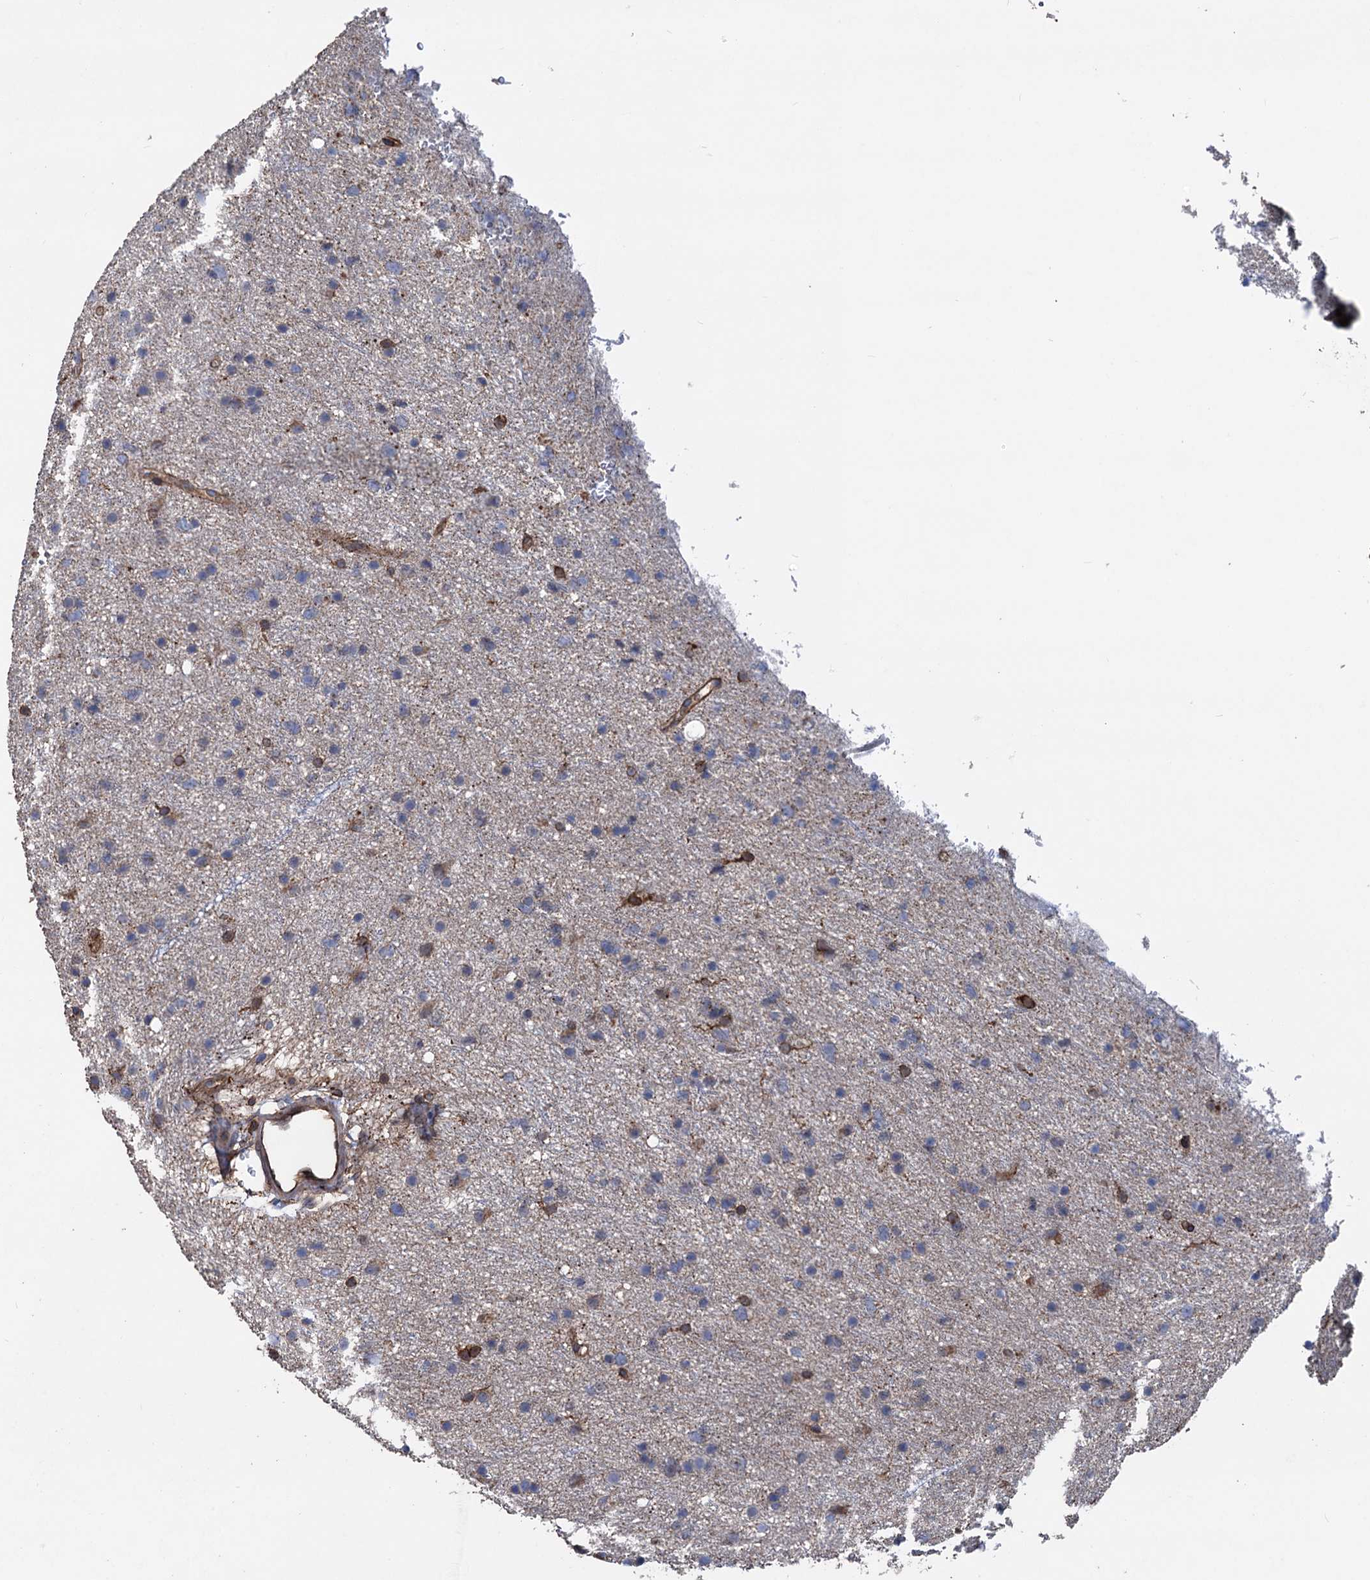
{"staining": {"intensity": "negative", "quantity": "none", "location": "none"}, "tissue": "glioma", "cell_type": "Tumor cells", "image_type": "cancer", "snomed": [{"axis": "morphology", "description": "Glioma, malignant, Low grade"}, {"axis": "topography", "description": "Cerebral cortex"}], "caption": "IHC of glioma reveals no staining in tumor cells. (Immunohistochemistry (ihc), brightfield microscopy, high magnification).", "gene": "STING1", "patient": {"sex": "female", "age": 39}}